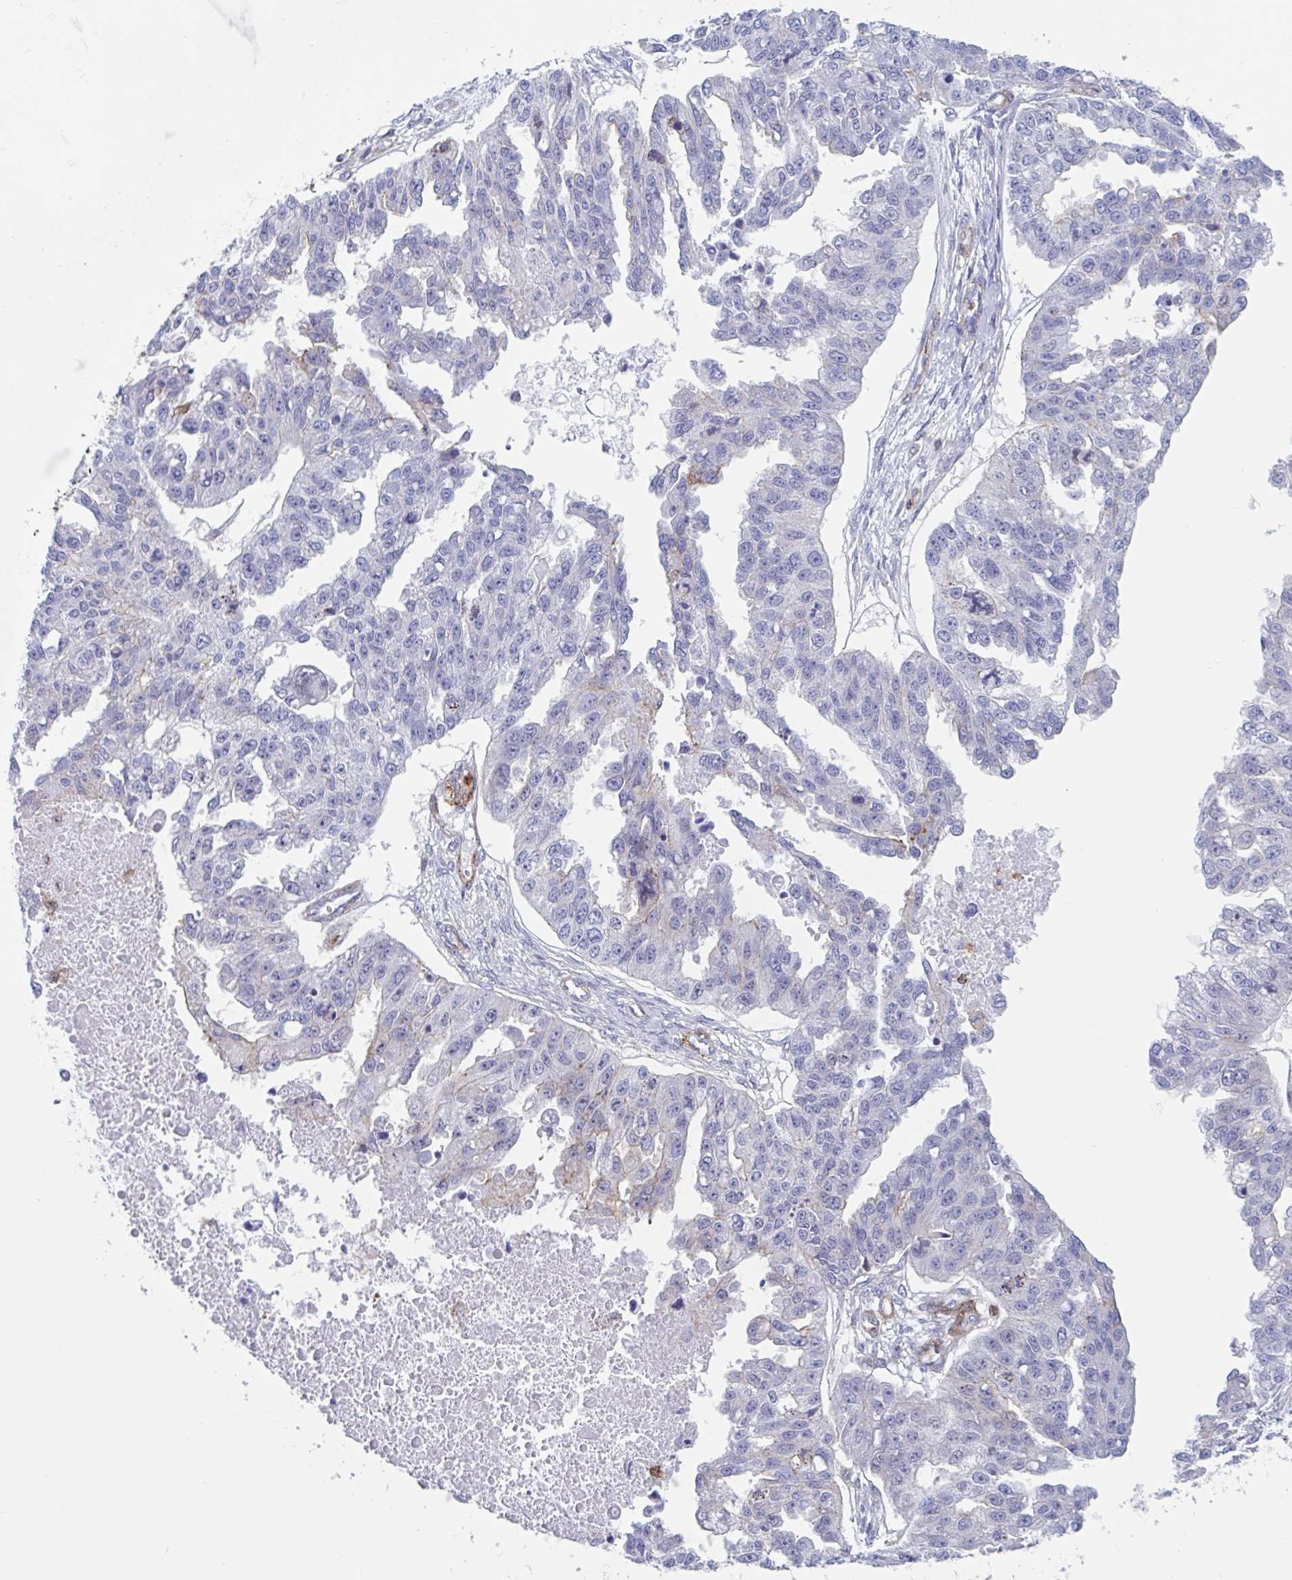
{"staining": {"intensity": "weak", "quantity": "<25%", "location": "cytoplasmic/membranous"}, "tissue": "ovarian cancer", "cell_type": "Tumor cells", "image_type": "cancer", "snomed": [{"axis": "morphology", "description": "Cystadenocarcinoma, serous, NOS"}, {"axis": "topography", "description": "Ovary"}], "caption": "Tumor cells show no significant expression in serous cystadenocarcinoma (ovarian). (Stains: DAB (3,3'-diaminobenzidine) immunohistochemistry with hematoxylin counter stain, Microscopy: brightfield microscopy at high magnification).", "gene": "EFHD1", "patient": {"sex": "female", "age": 58}}